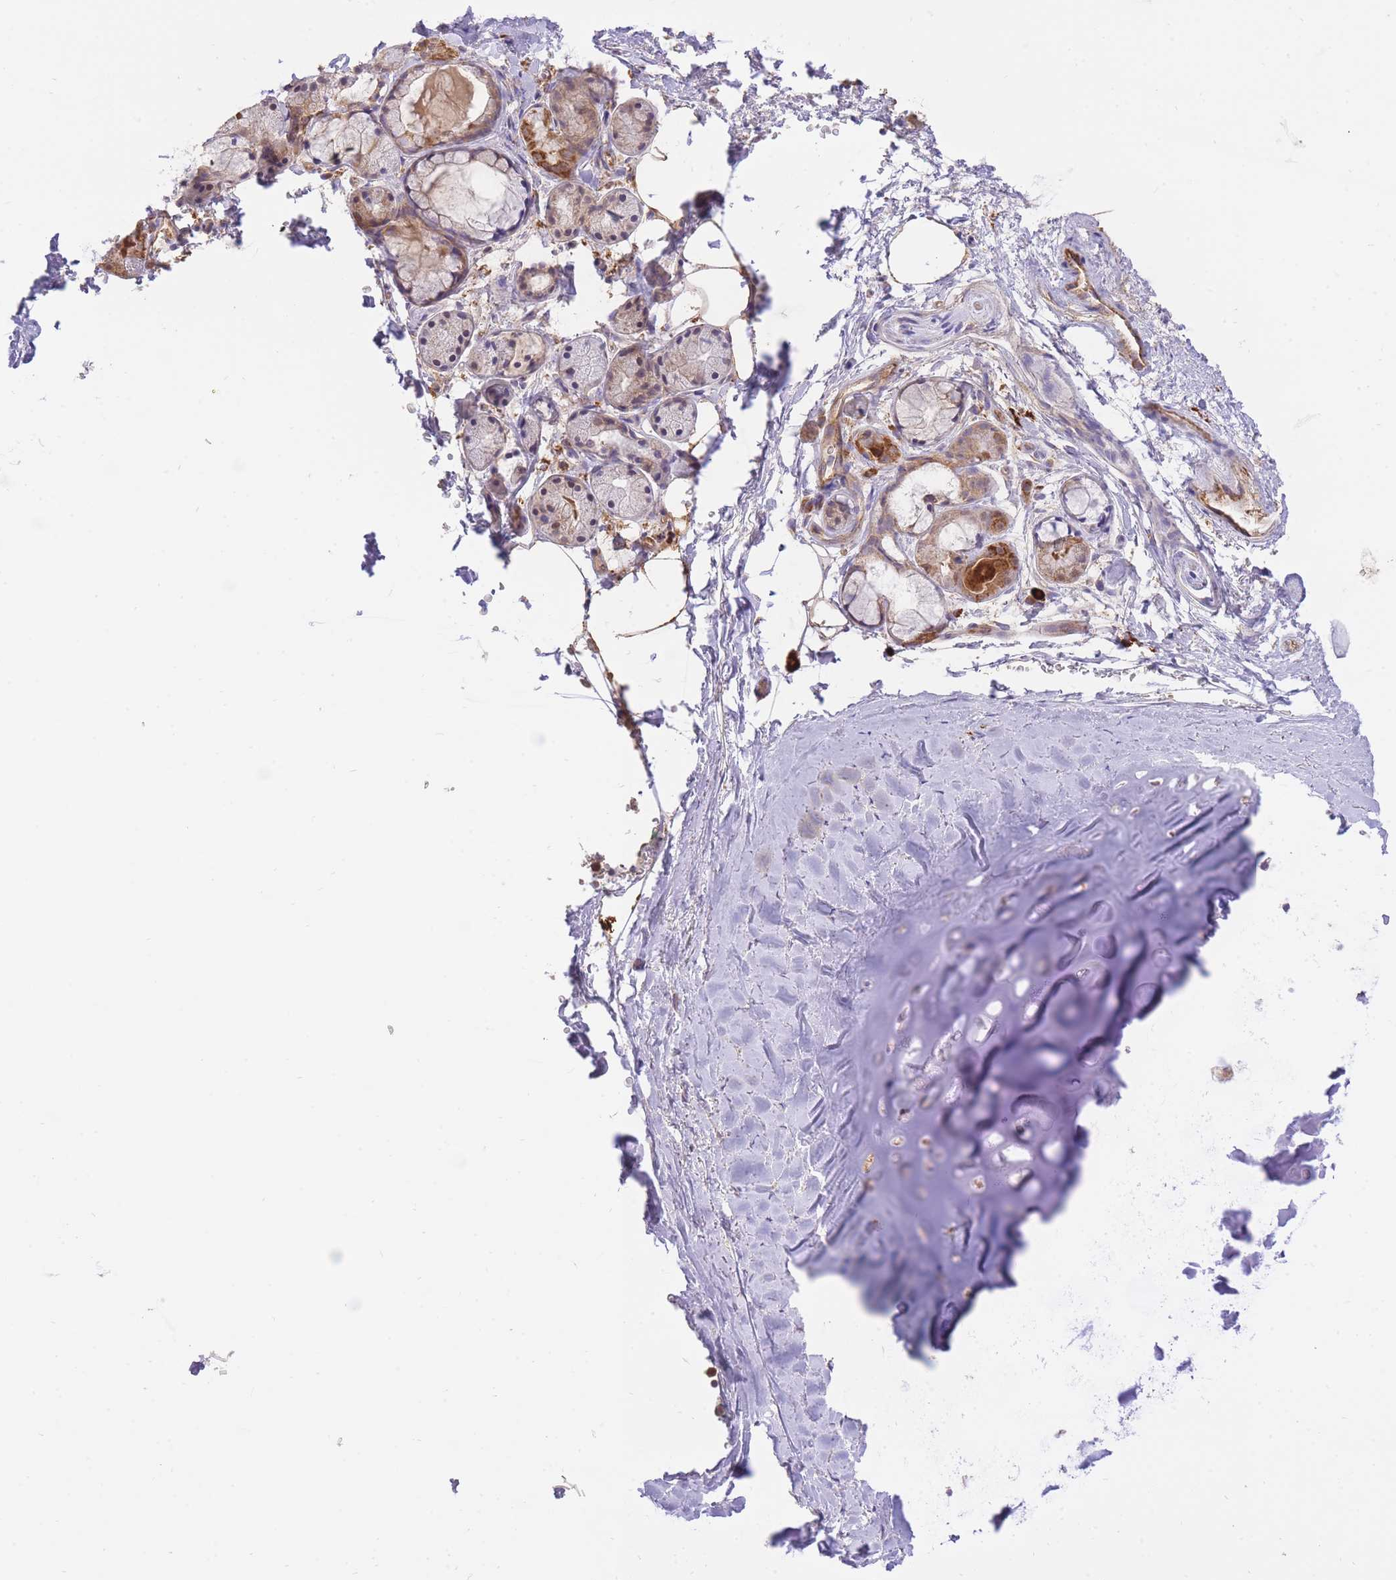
{"staining": {"intensity": "moderate", "quantity": "<25%", "location": "cytoplasmic/membranous"}, "tissue": "adipose tissue", "cell_type": "Adipocytes", "image_type": "normal", "snomed": [{"axis": "morphology", "description": "Normal tissue, NOS"}, {"axis": "topography", "description": "Cartilage tissue"}, {"axis": "topography", "description": "Bronchus"}], "caption": "High-magnification brightfield microscopy of unremarkable adipose tissue stained with DAB (3,3'-diaminobenzidine) (brown) and counterstained with hematoxylin (blue). adipocytes exhibit moderate cytoplasmic/membranous expression is seen in about<25% of cells. (Stains: DAB in brown, nuclei in blue, Microscopy: brightfield microscopy at high magnification).", "gene": "PREP", "patient": {"sex": "female", "age": 72}}